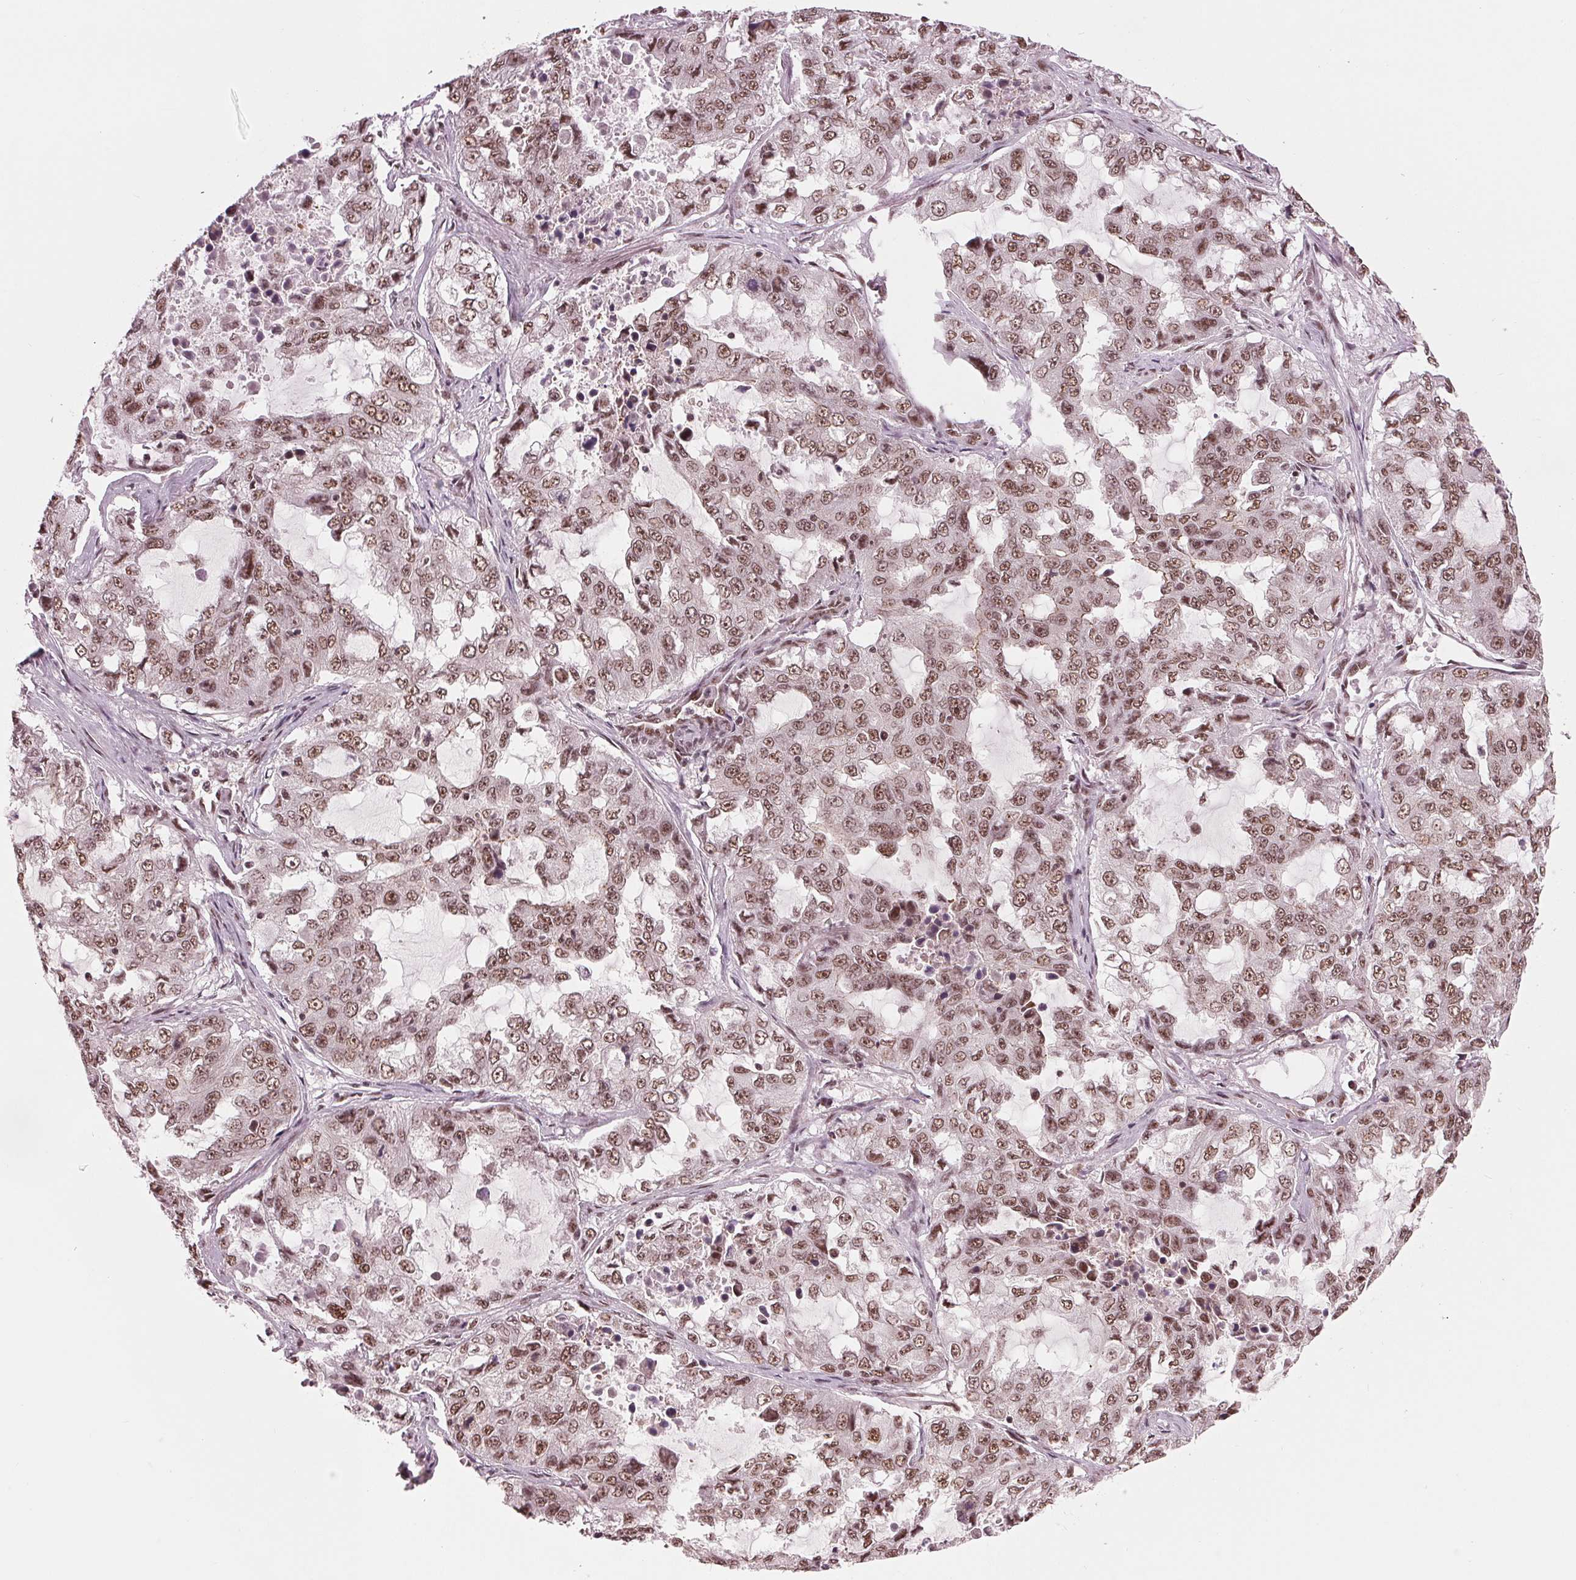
{"staining": {"intensity": "moderate", "quantity": ">75%", "location": "nuclear"}, "tissue": "lung cancer", "cell_type": "Tumor cells", "image_type": "cancer", "snomed": [{"axis": "morphology", "description": "Adenocarcinoma, NOS"}, {"axis": "topography", "description": "Lung"}], "caption": "Immunohistochemistry staining of adenocarcinoma (lung), which exhibits medium levels of moderate nuclear positivity in approximately >75% of tumor cells indicating moderate nuclear protein positivity. The staining was performed using DAB (3,3'-diaminobenzidine) (brown) for protein detection and nuclei were counterstained in hematoxylin (blue).", "gene": "LSM2", "patient": {"sex": "female", "age": 61}}